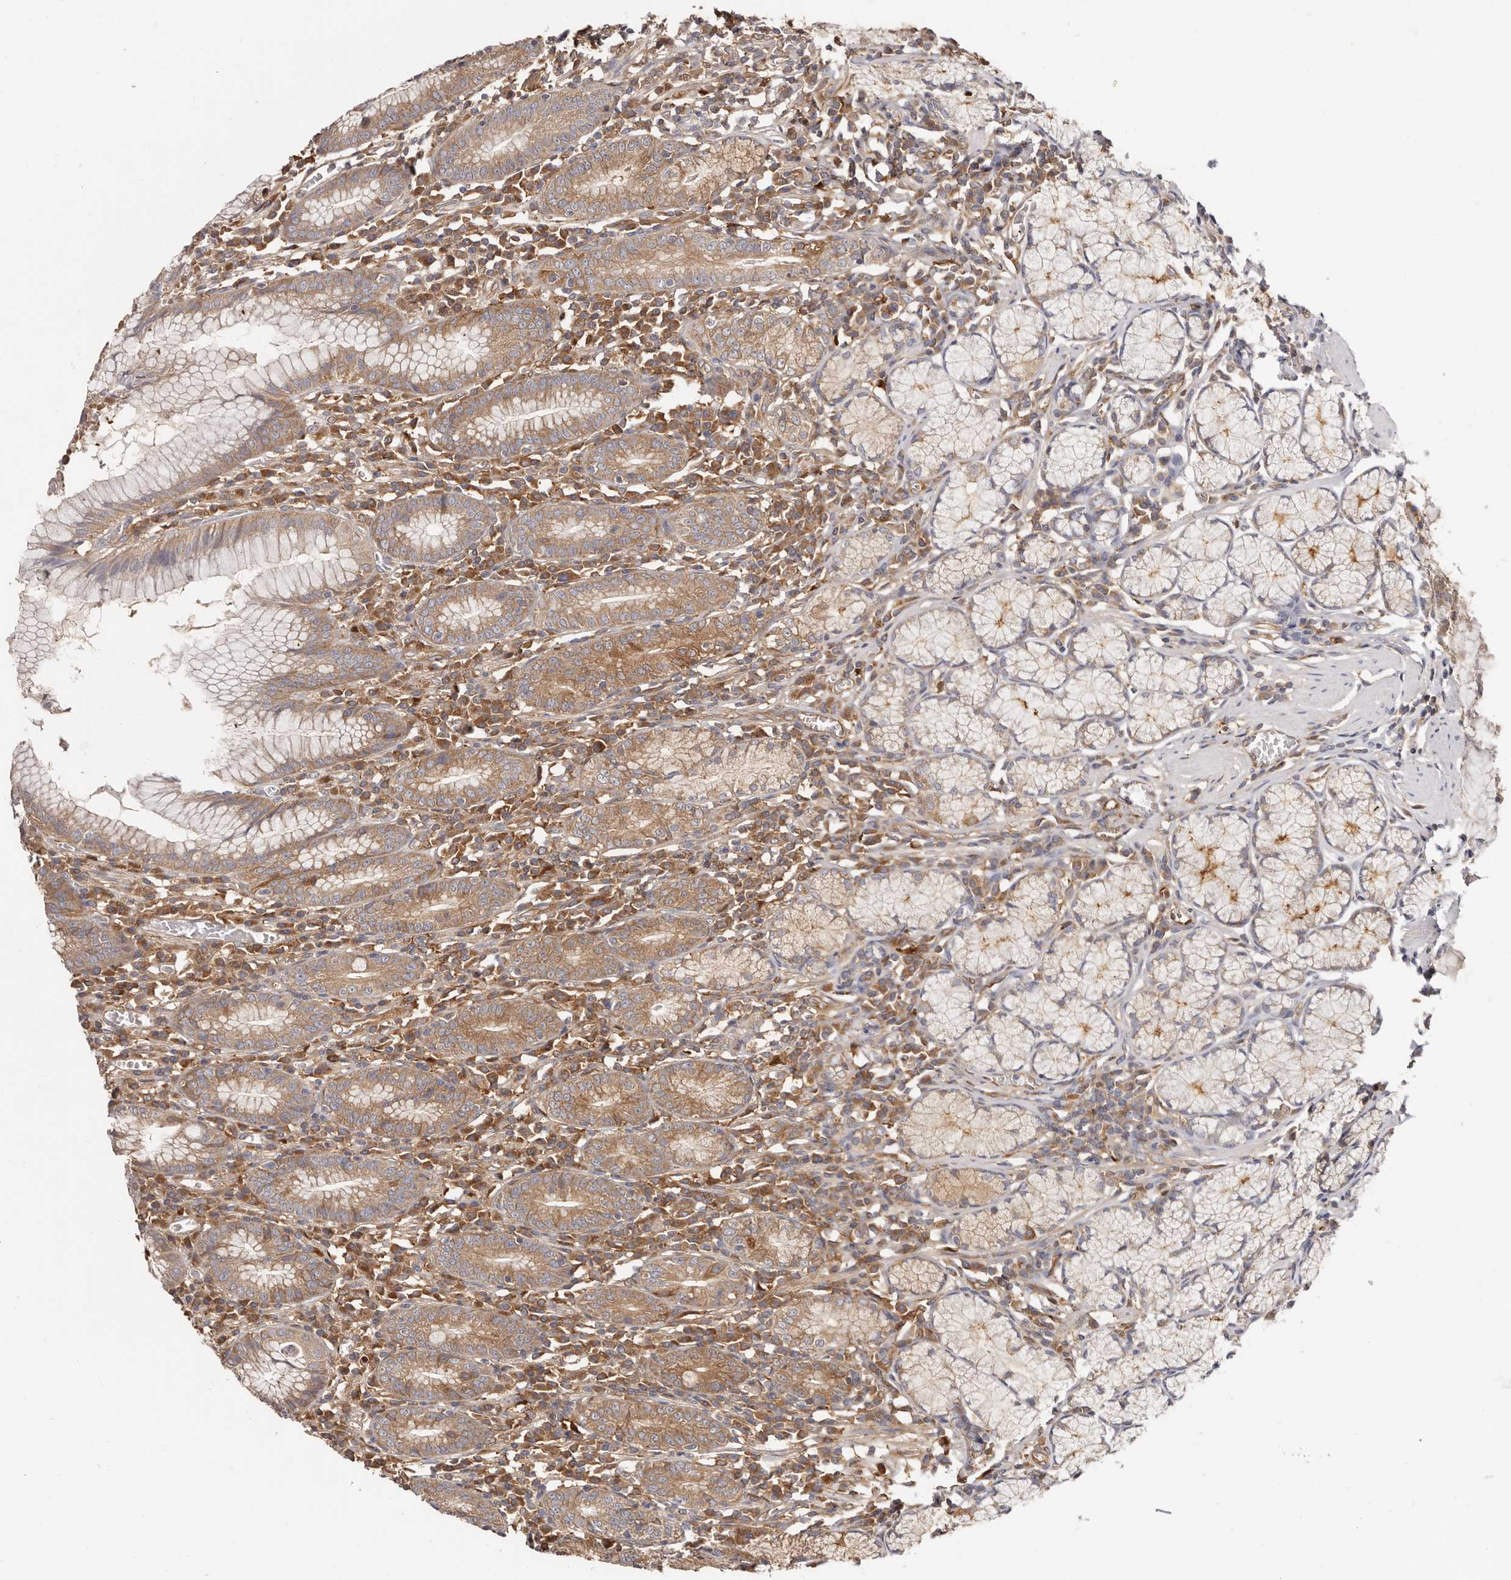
{"staining": {"intensity": "moderate", "quantity": ">75%", "location": "cytoplasmic/membranous"}, "tissue": "stomach", "cell_type": "Glandular cells", "image_type": "normal", "snomed": [{"axis": "morphology", "description": "Normal tissue, NOS"}, {"axis": "topography", "description": "Stomach"}], "caption": "Immunohistochemical staining of benign stomach demonstrates >75% levels of moderate cytoplasmic/membranous protein staining in about >75% of glandular cells. (DAB (3,3'-diaminobenzidine) = brown stain, brightfield microscopy at high magnification).", "gene": "LAP3", "patient": {"sex": "male", "age": 55}}